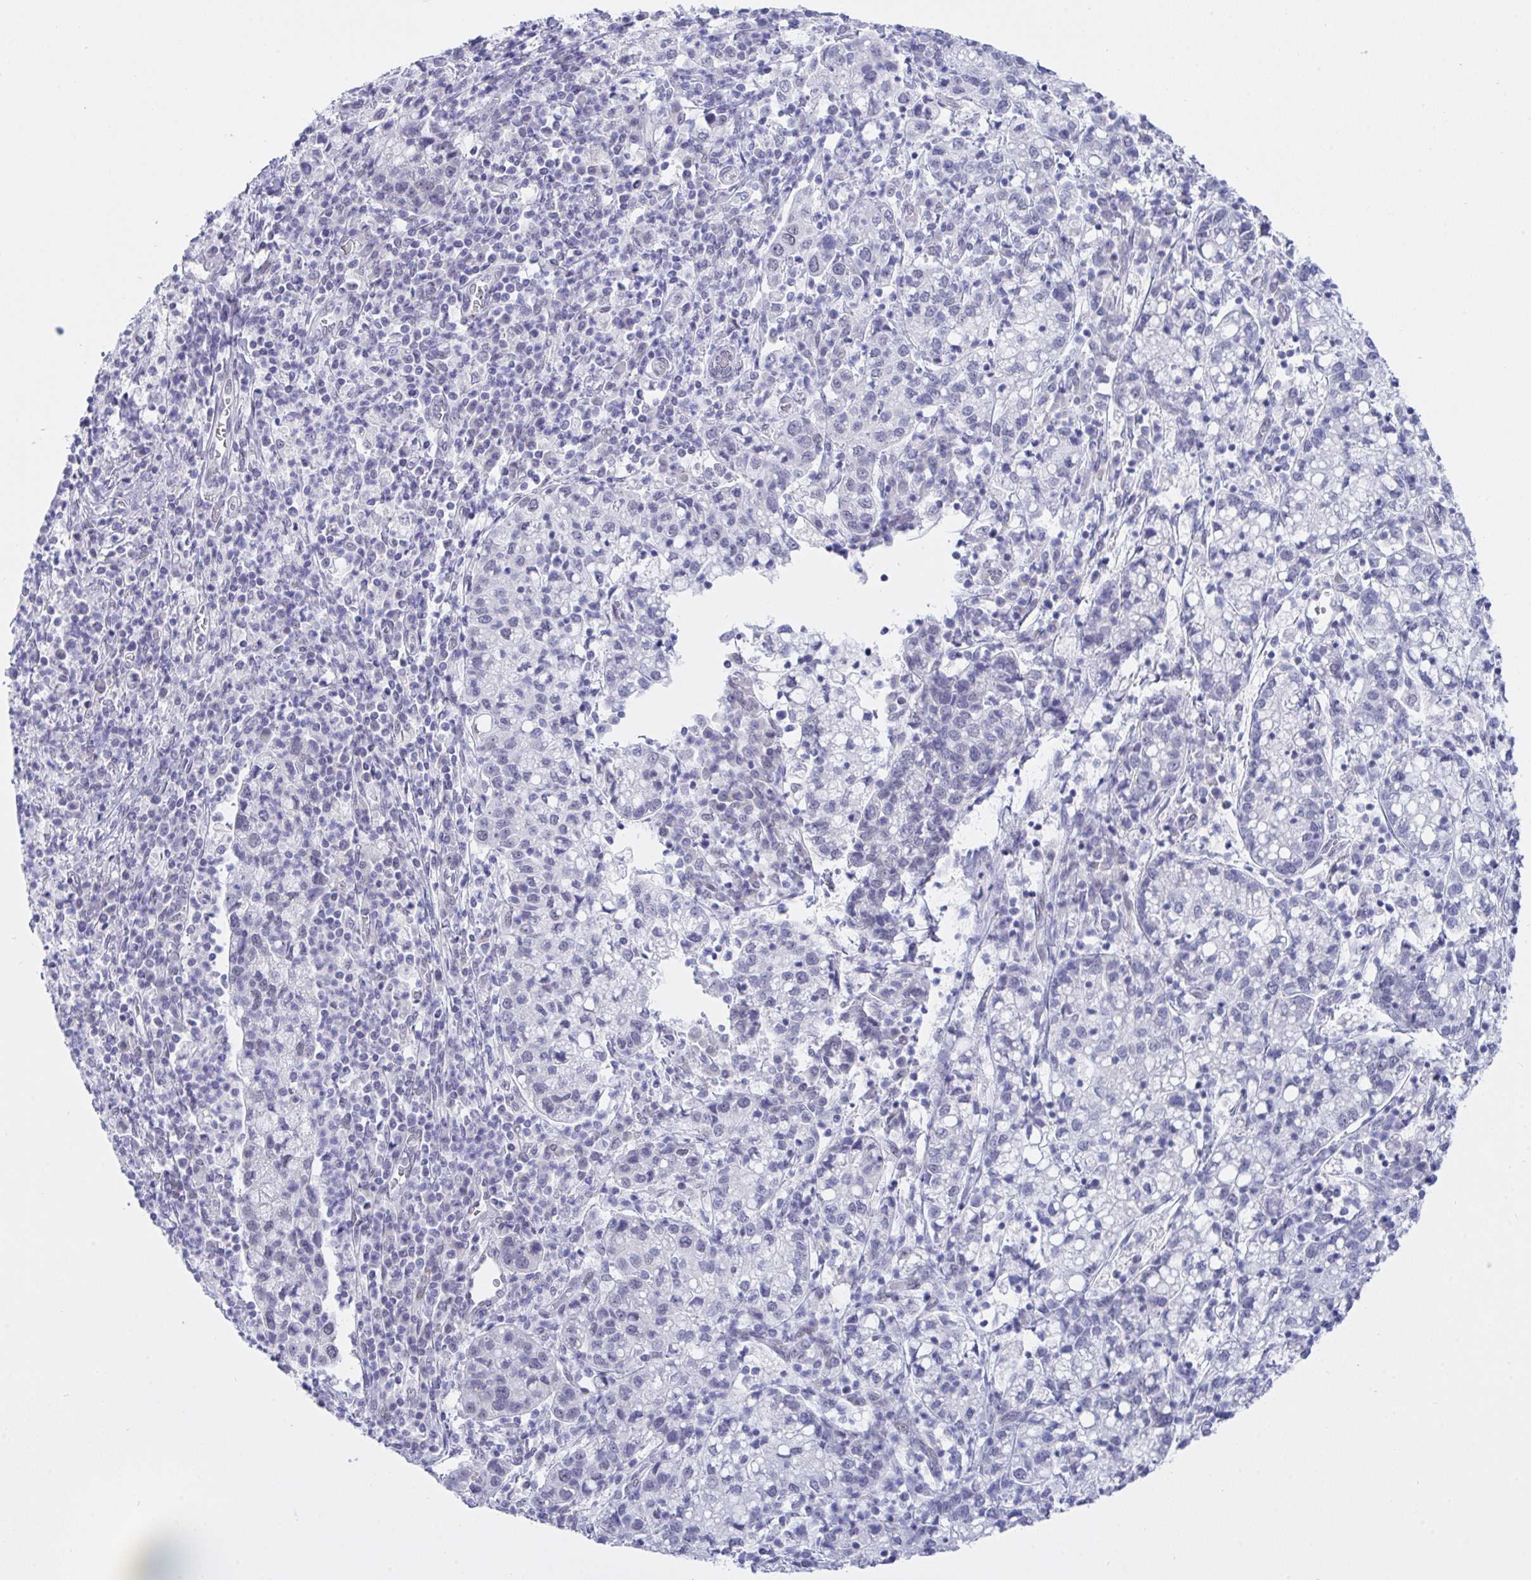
{"staining": {"intensity": "negative", "quantity": "none", "location": "none"}, "tissue": "cervical cancer", "cell_type": "Tumor cells", "image_type": "cancer", "snomed": [{"axis": "morphology", "description": "Normal tissue, NOS"}, {"axis": "morphology", "description": "Adenocarcinoma, NOS"}, {"axis": "topography", "description": "Cervix"}], "caption": "The histopathology image reveals no staining of tumor cells in cervical cancer.", "gene": "FBXL22", "patient": {"sex": "female", "age": 44}}